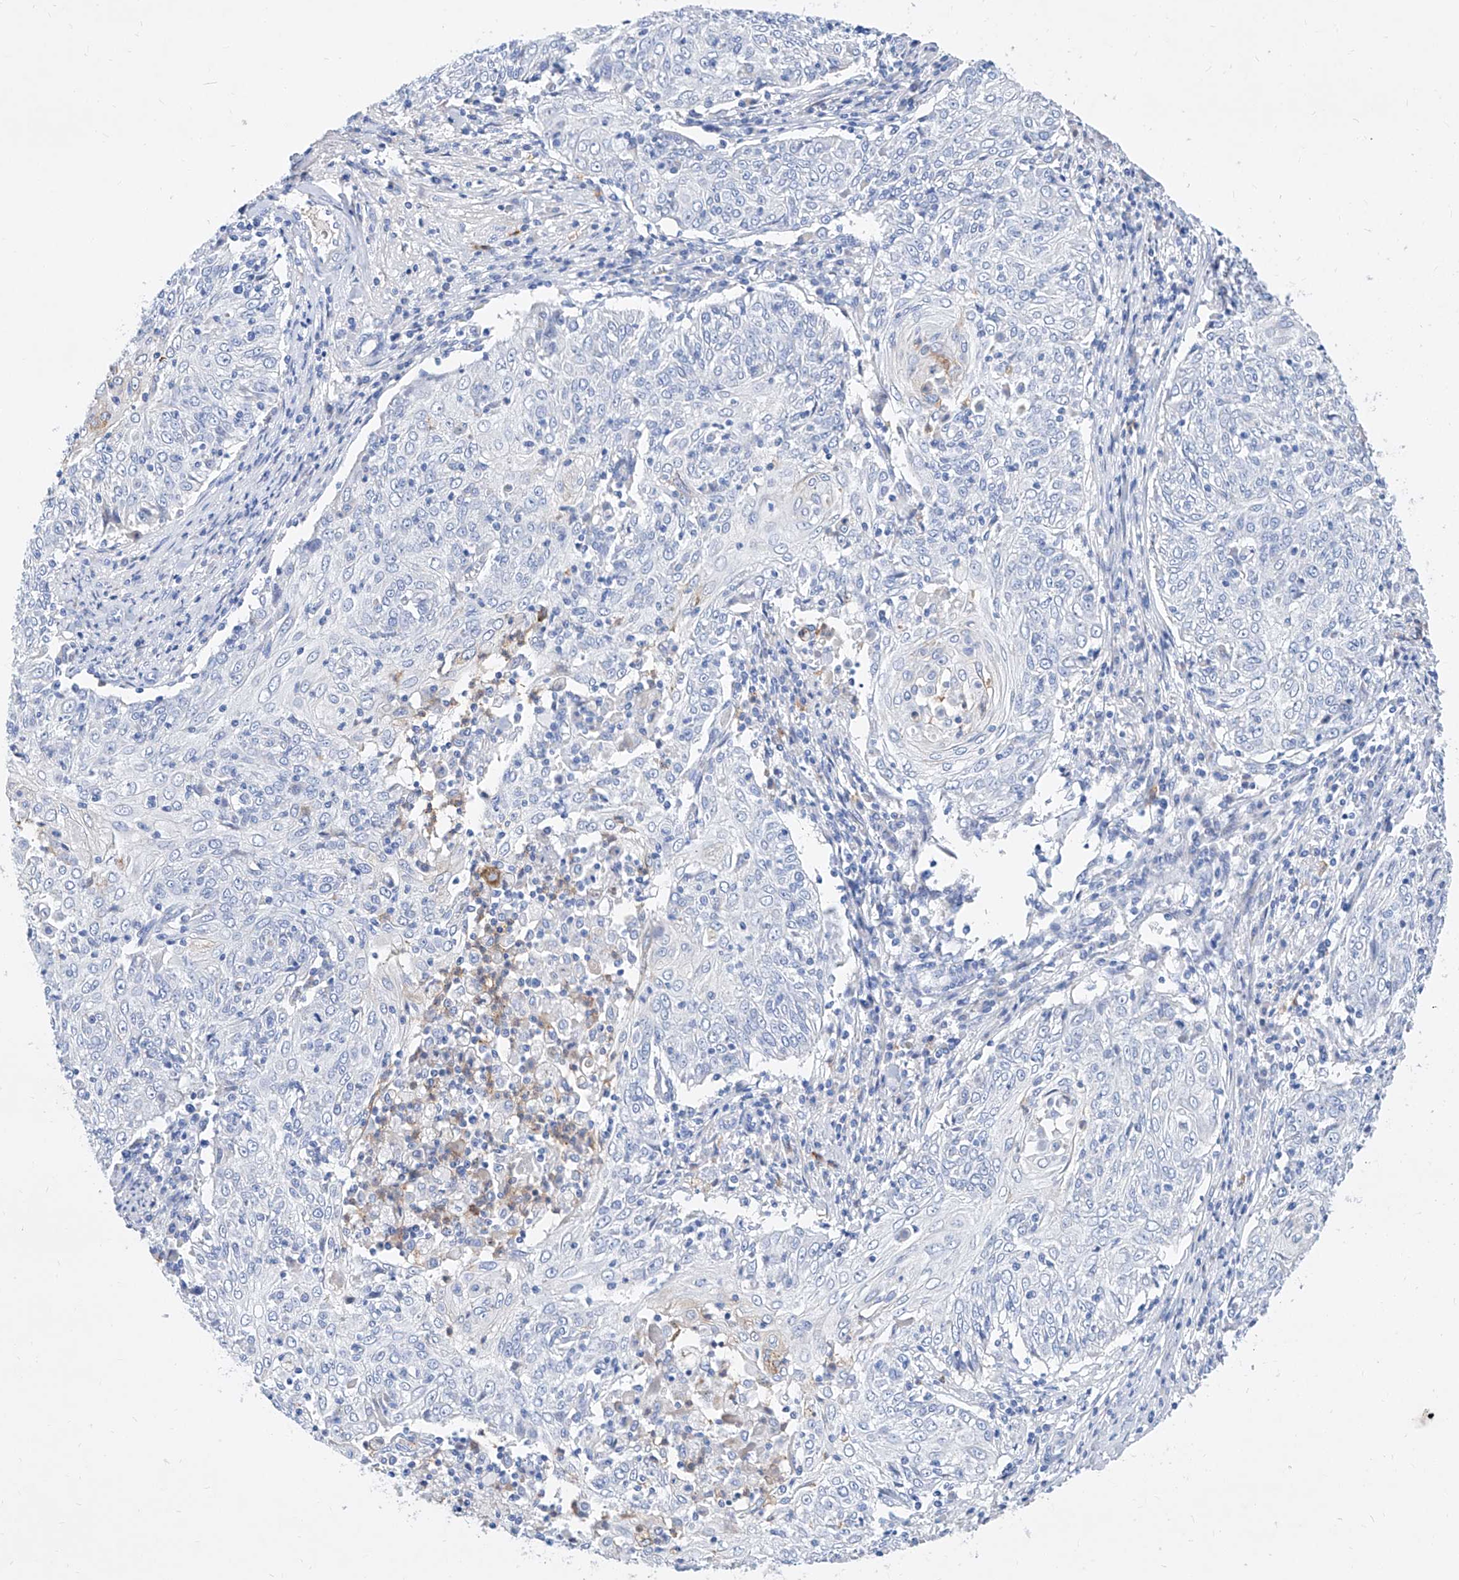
{"staining": {"intensity": "negative", "quantity": "none", "location": "none"}, "tissue": "cervical cancer", "cell_type": "Tumor cells", "image_type": "cancer", "snomed": [{"axis": "morphology", "description": "Squamous cell carcinoma, NOS"}, {"axis": "topography", "description": "Cervix"}], "caption": "The photomicrograph displays no significant positivity in tumor cells of cervical cancer.", "gene": "SLC25A29", "patient": {"sex": "female", "age": 48}}